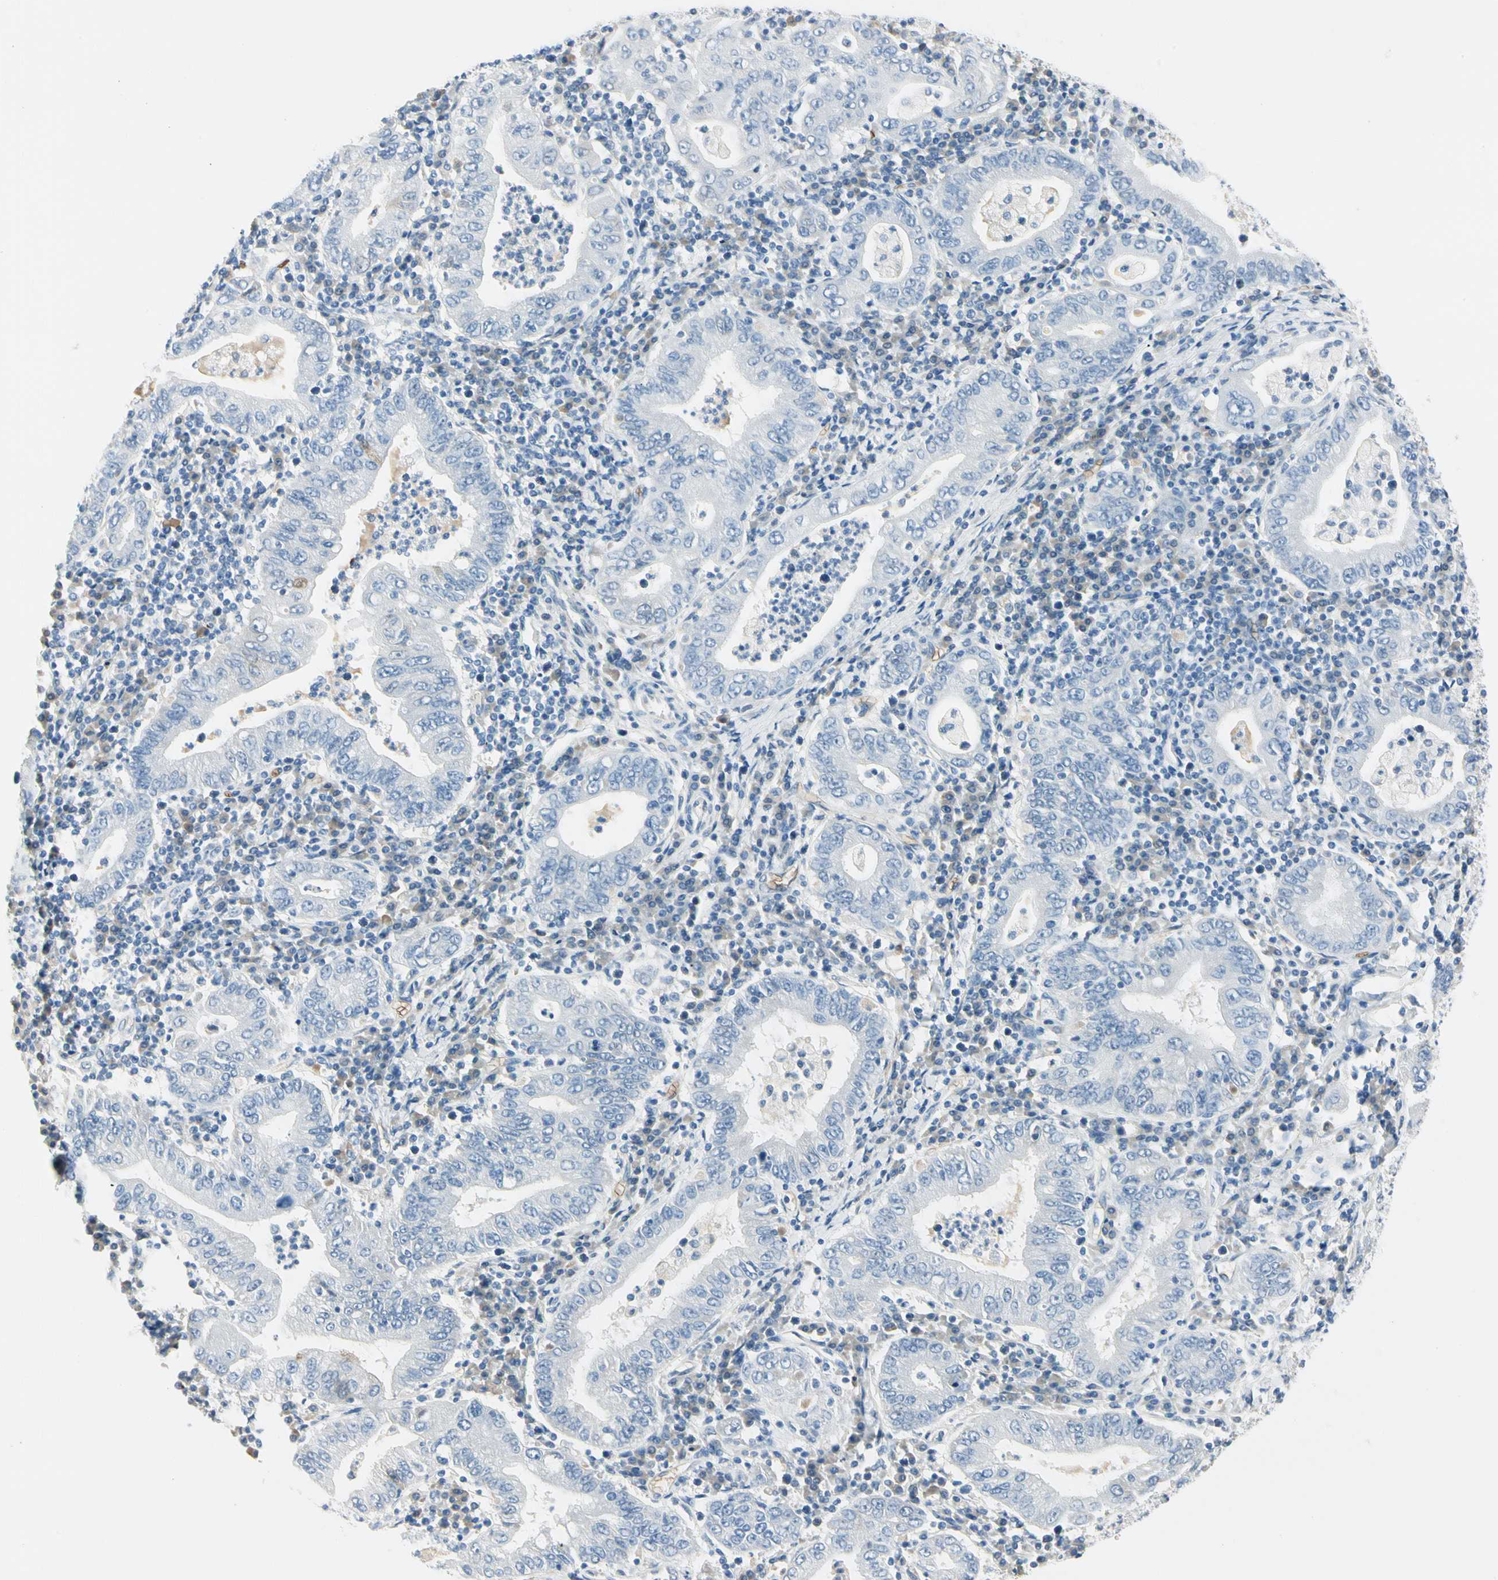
{"staining": {"intensity": "negative", "quantity": "none", "location": "none"}, "tissue": "stomach cancer", "cell_type": "Tumor cells", "image_type": "cancer", "snomed": [{"axis": "morphology", "description": "Normal tissue, NOS"}, {"axis": "morphology", "description": "Adenocarcinoma, NOS"}, {"axis": "topography", "description": "Esophagus"}, {"axis": "topography", "description": "Stomach, upper"}, {"axis": "topography", "description": "Peripheral nerve tissue"}], "caption": "Tumor cells show no significant protein staining in stomach cancer.", "gene": "CA1", "patient": {"sex": "male", "age": 62}}